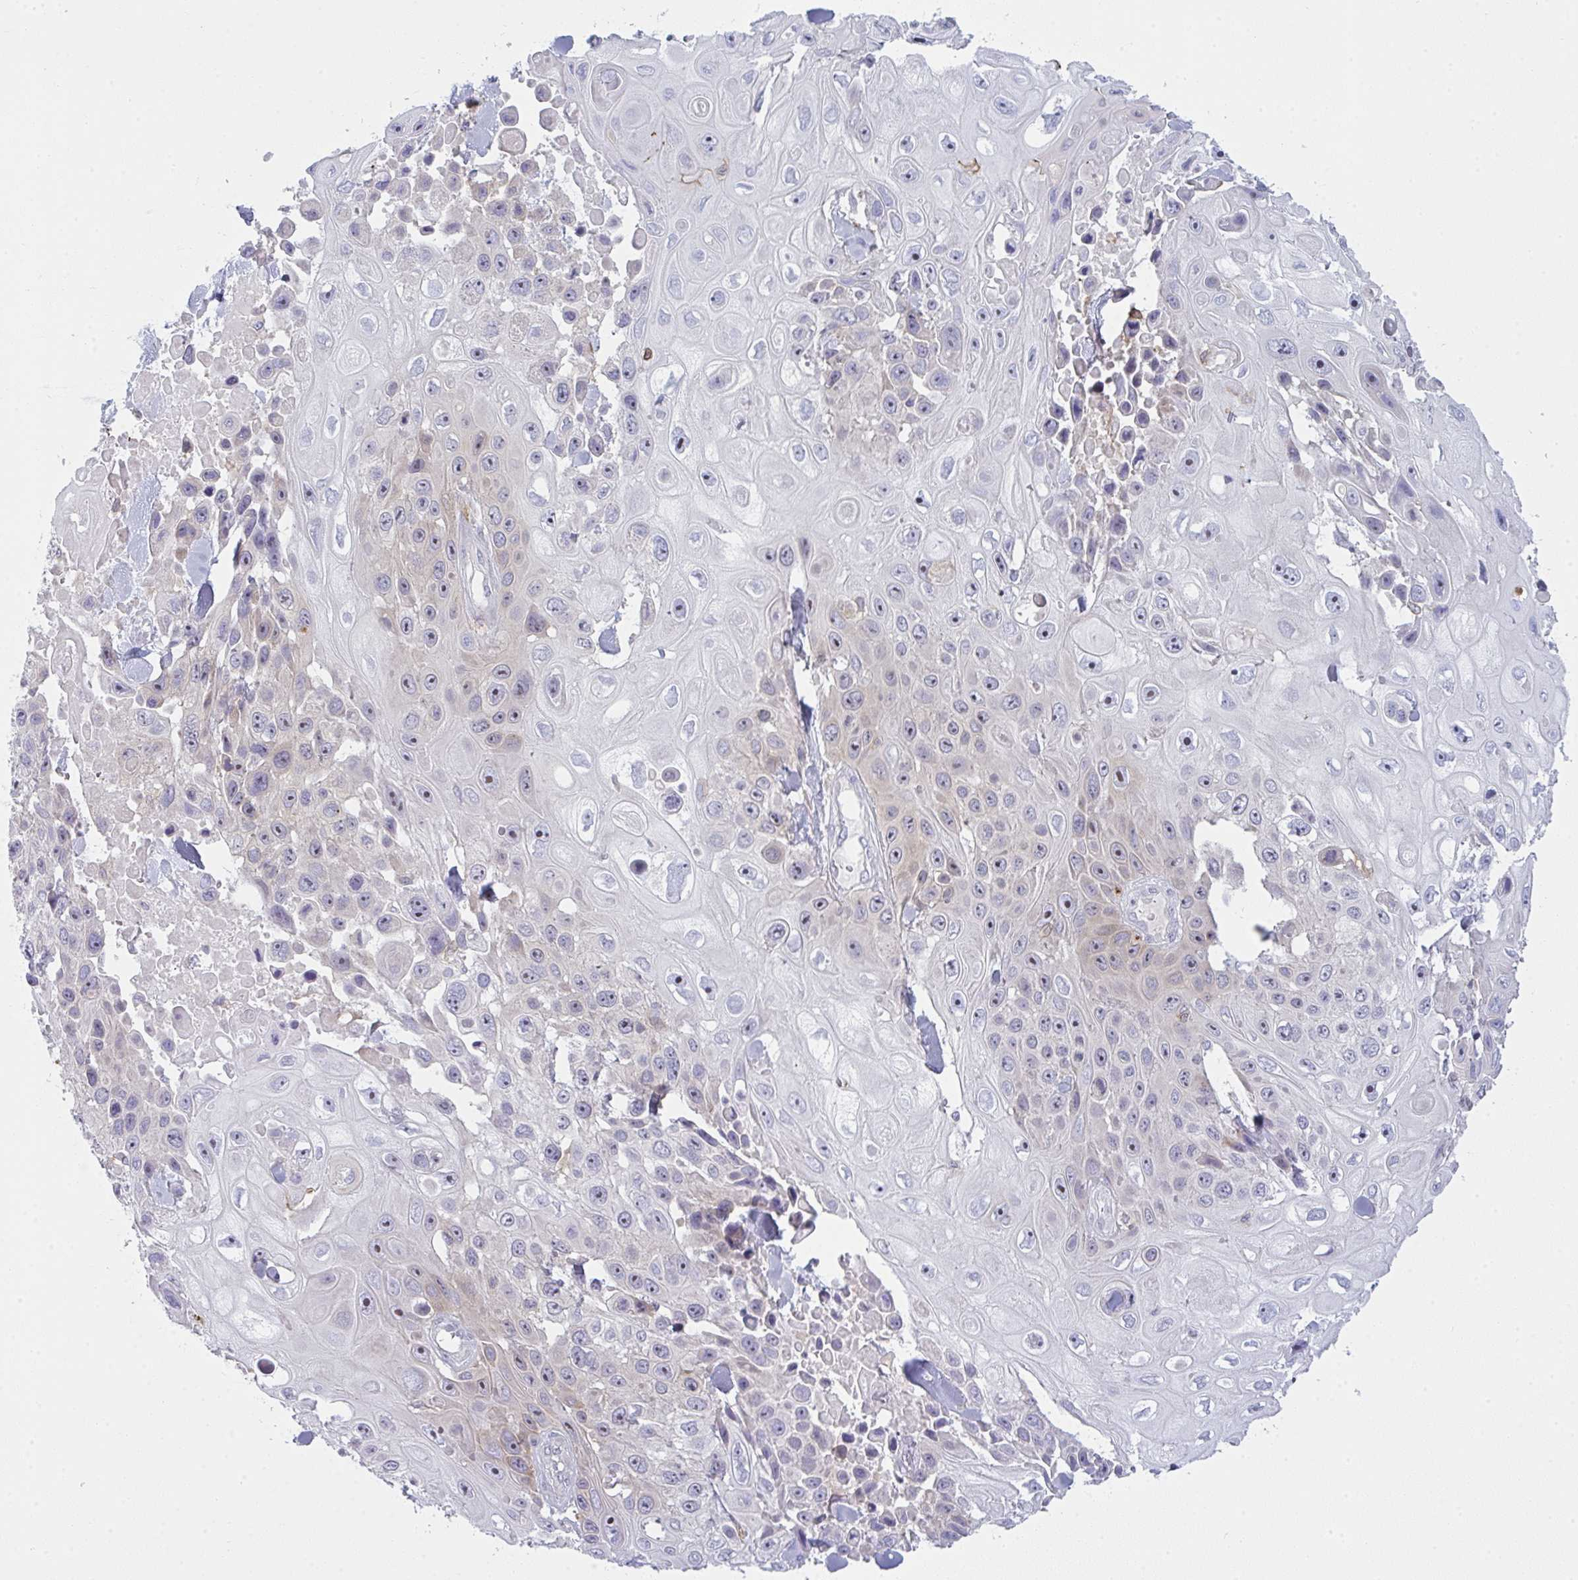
{"staining": {"intensity": "negative", "quantity": "none", "location": "none"}, "tissue": "skin cancer", "cell_type": "Tumor cells", "image_type": "cancer", "snomed": [{"axis": "morphology", "description": "Squamous cell carcinoma, NOS"}, {"axis": "topography", "description": "Skin"}], "caption": "This is a photomicrograph of immunohistochemistry staining of squamous cell carcinoma (skin), which shows no positivity in tumor cells.", "gene": "CD80", "patient": {"sex": "male", "age": 82}}